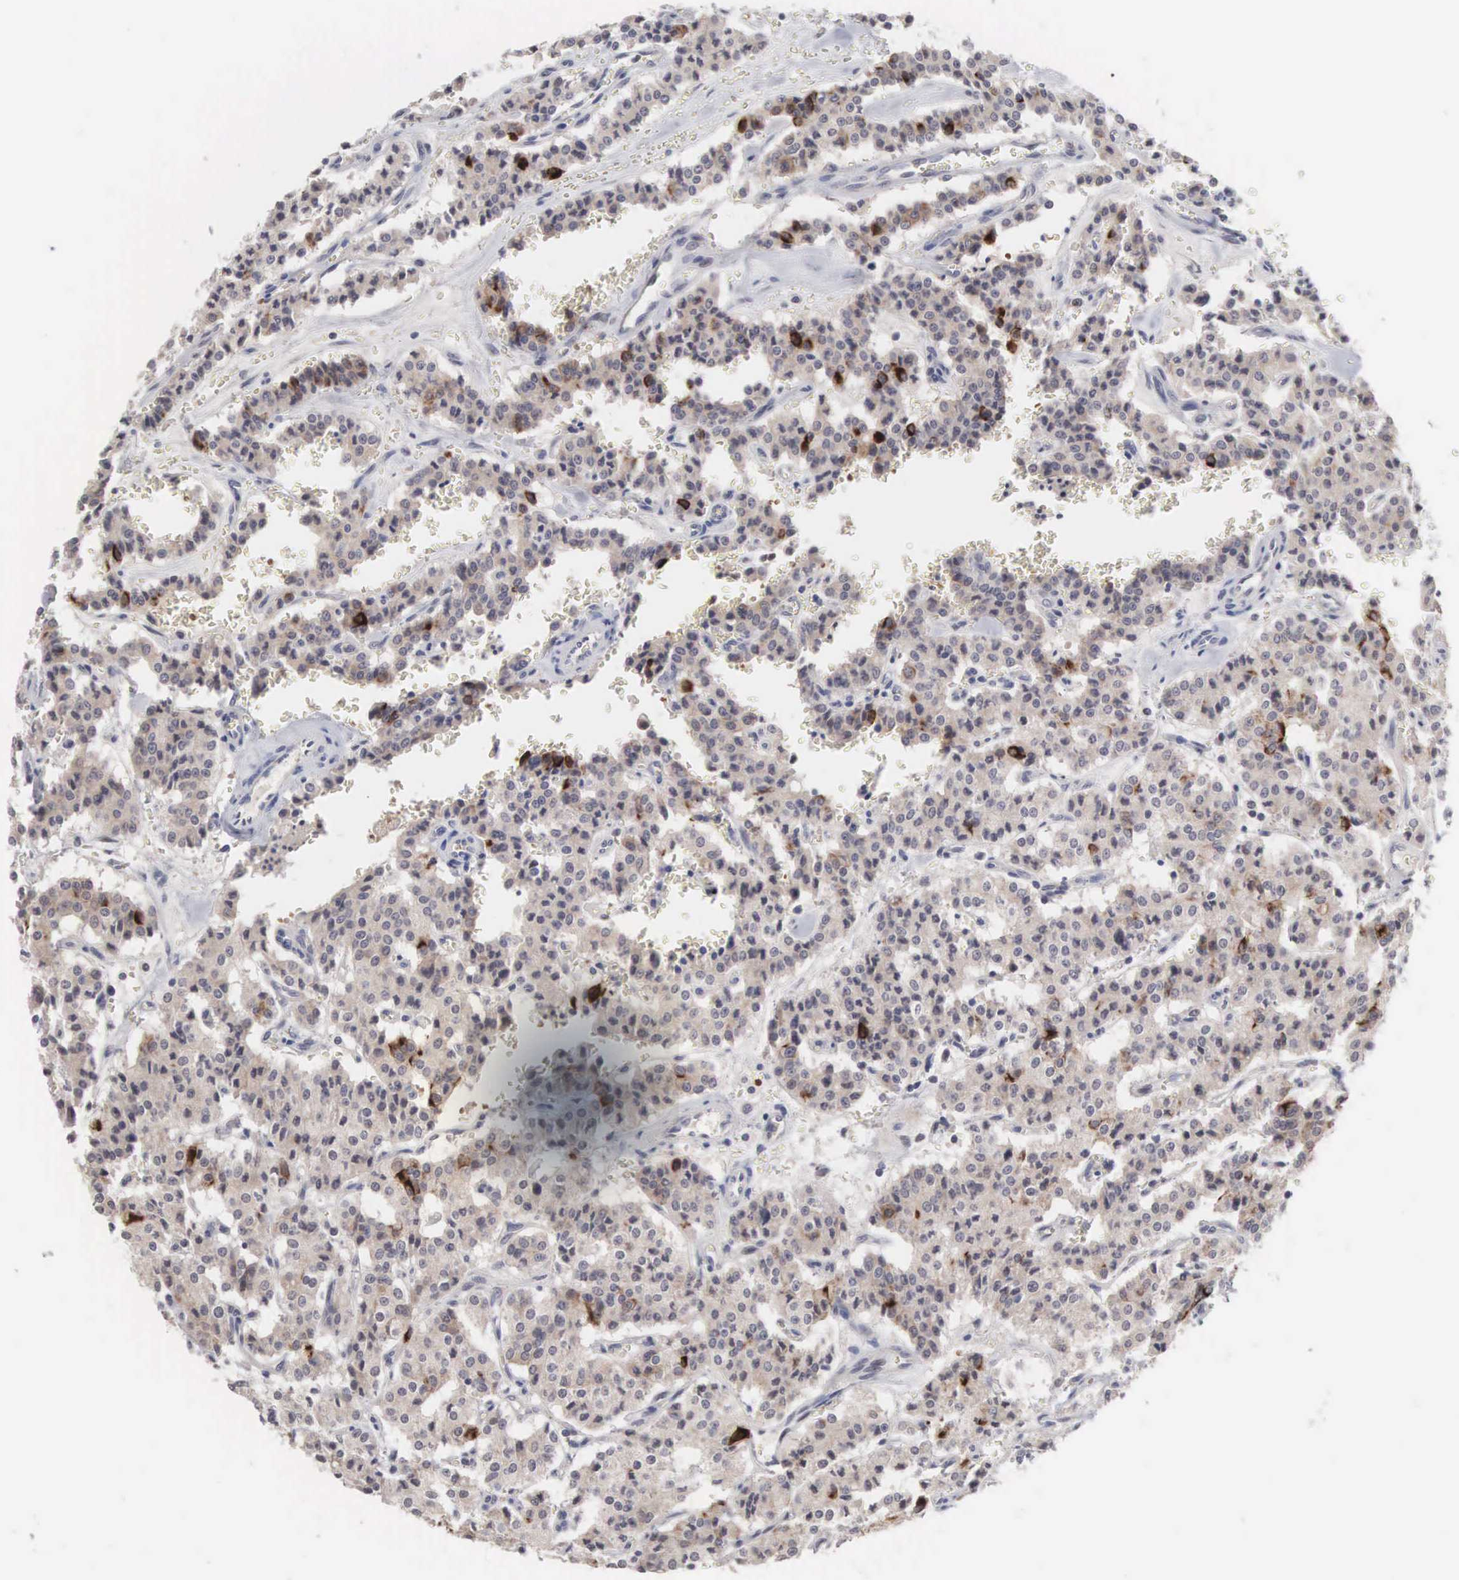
{"staining": {"intensity": "weak", "quantity": ">75%", "location": "cytoplasmic/membranous"}, "tissue": "carcinoid", "cell_type": "Tumor cells", "image_type": "cancer", "snomed": [{"axis": "morphology", "description": "Carcinoid, malignant, NOS"}, {"axis": "topography", "description": "Bronchus"}], "caption": "DAB immunohistochemical staining of carcinoid (malignant) reveals weak cytoplasmic/membranous protein positivity in about >75% of tumor cells.", "gene": "ACOT4", "patient": {"sex": "male", "age": 55}}